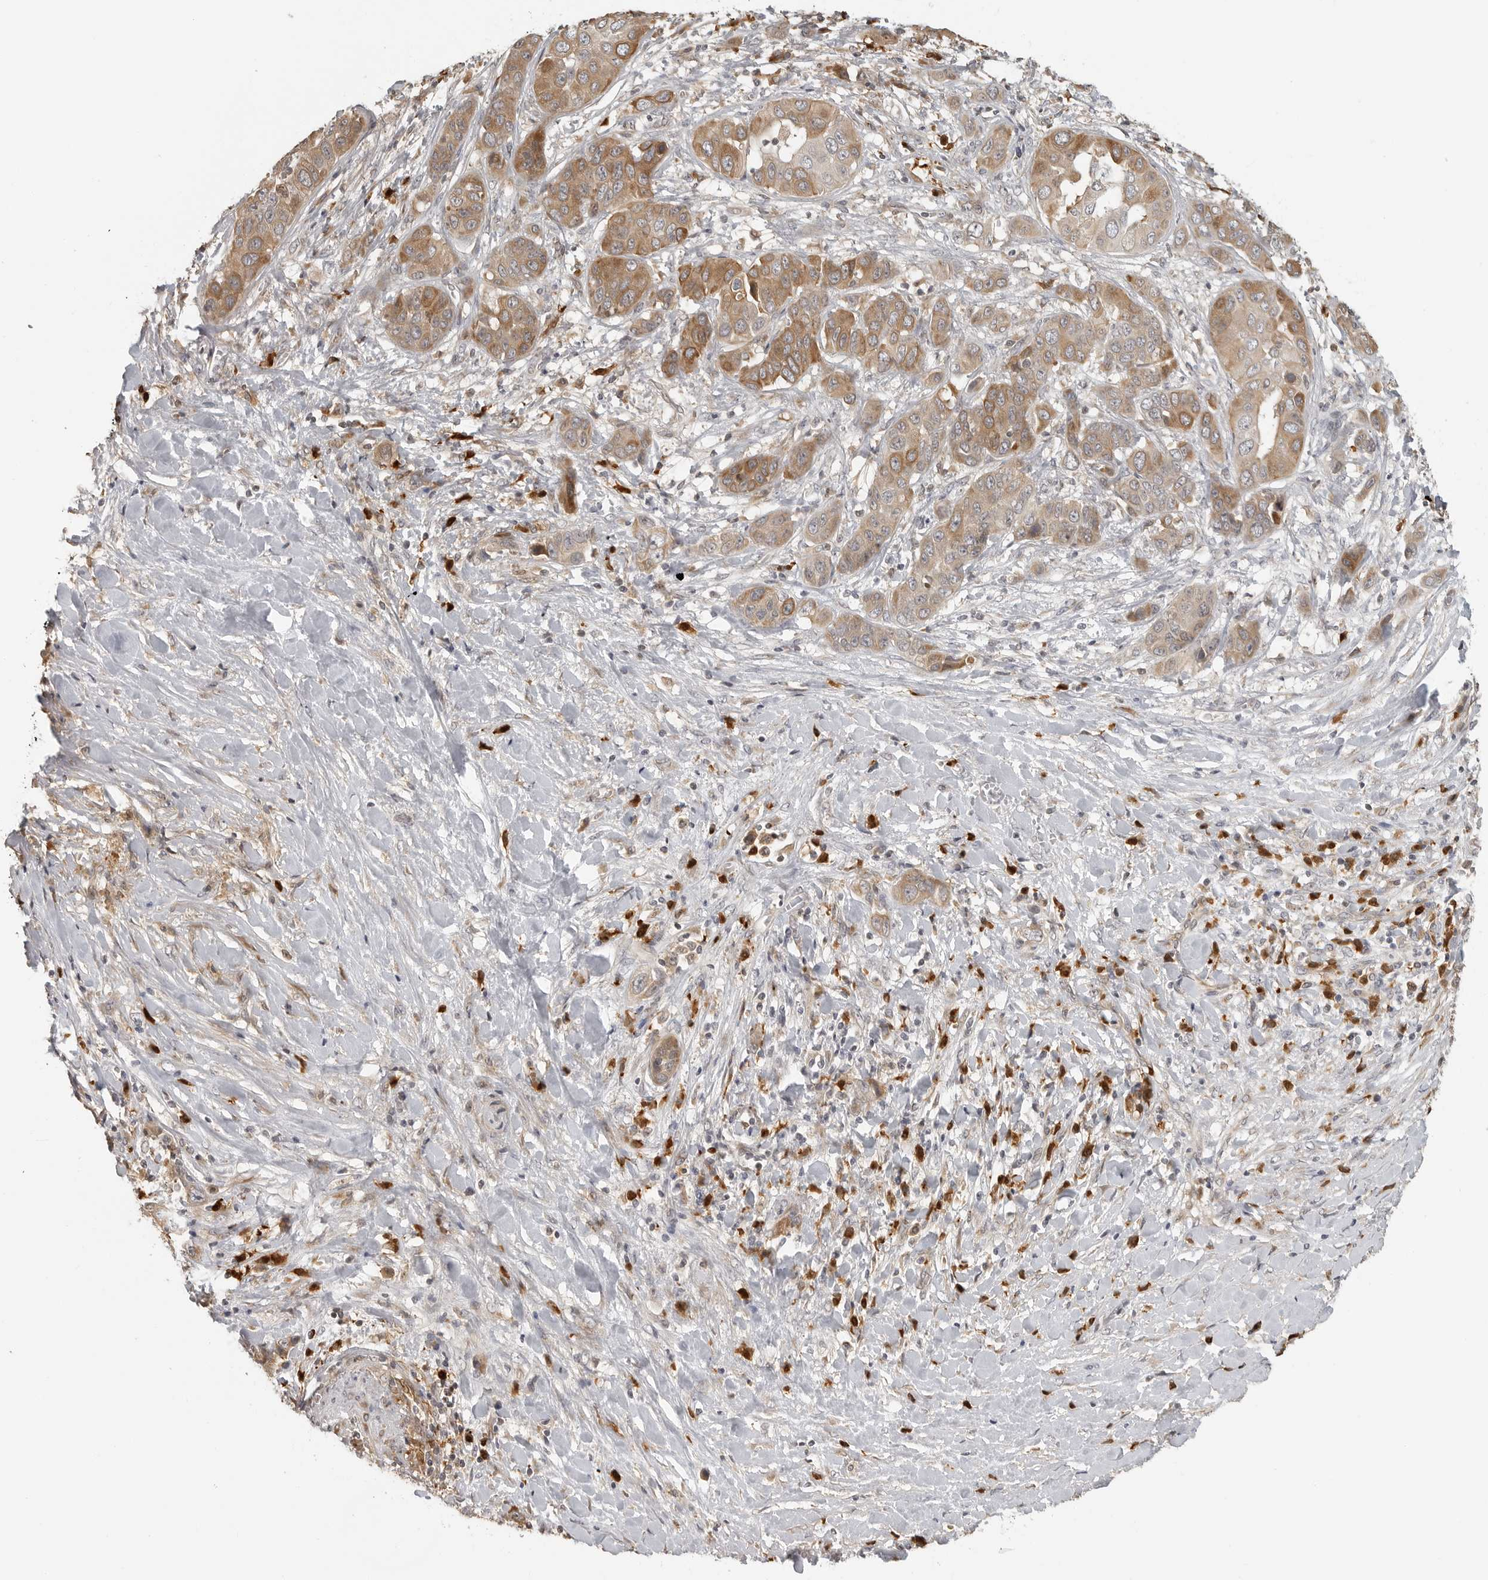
{"staining": {"intensity": "moderate", "quantity": ">75%", "location": "cytoplasmic/membranous"}, "tissue": "liver cancer", "cell_type": "Tumor cells", "image_type": "cancer", "snomed": [{"axis": "morphology", "description": "Cholangiocarcinoma"}, {"axis": "topography", "description": "Liver"}], "caption": "IHC (DAB (3,3'-diaminobenzidine)) staining of liver cancer shows moderate cytoplasmic/membranous protein positivity in about >75% of tumor cells.", "gene": "IDO1", "patient": {"sex": "female", "age": 52}}